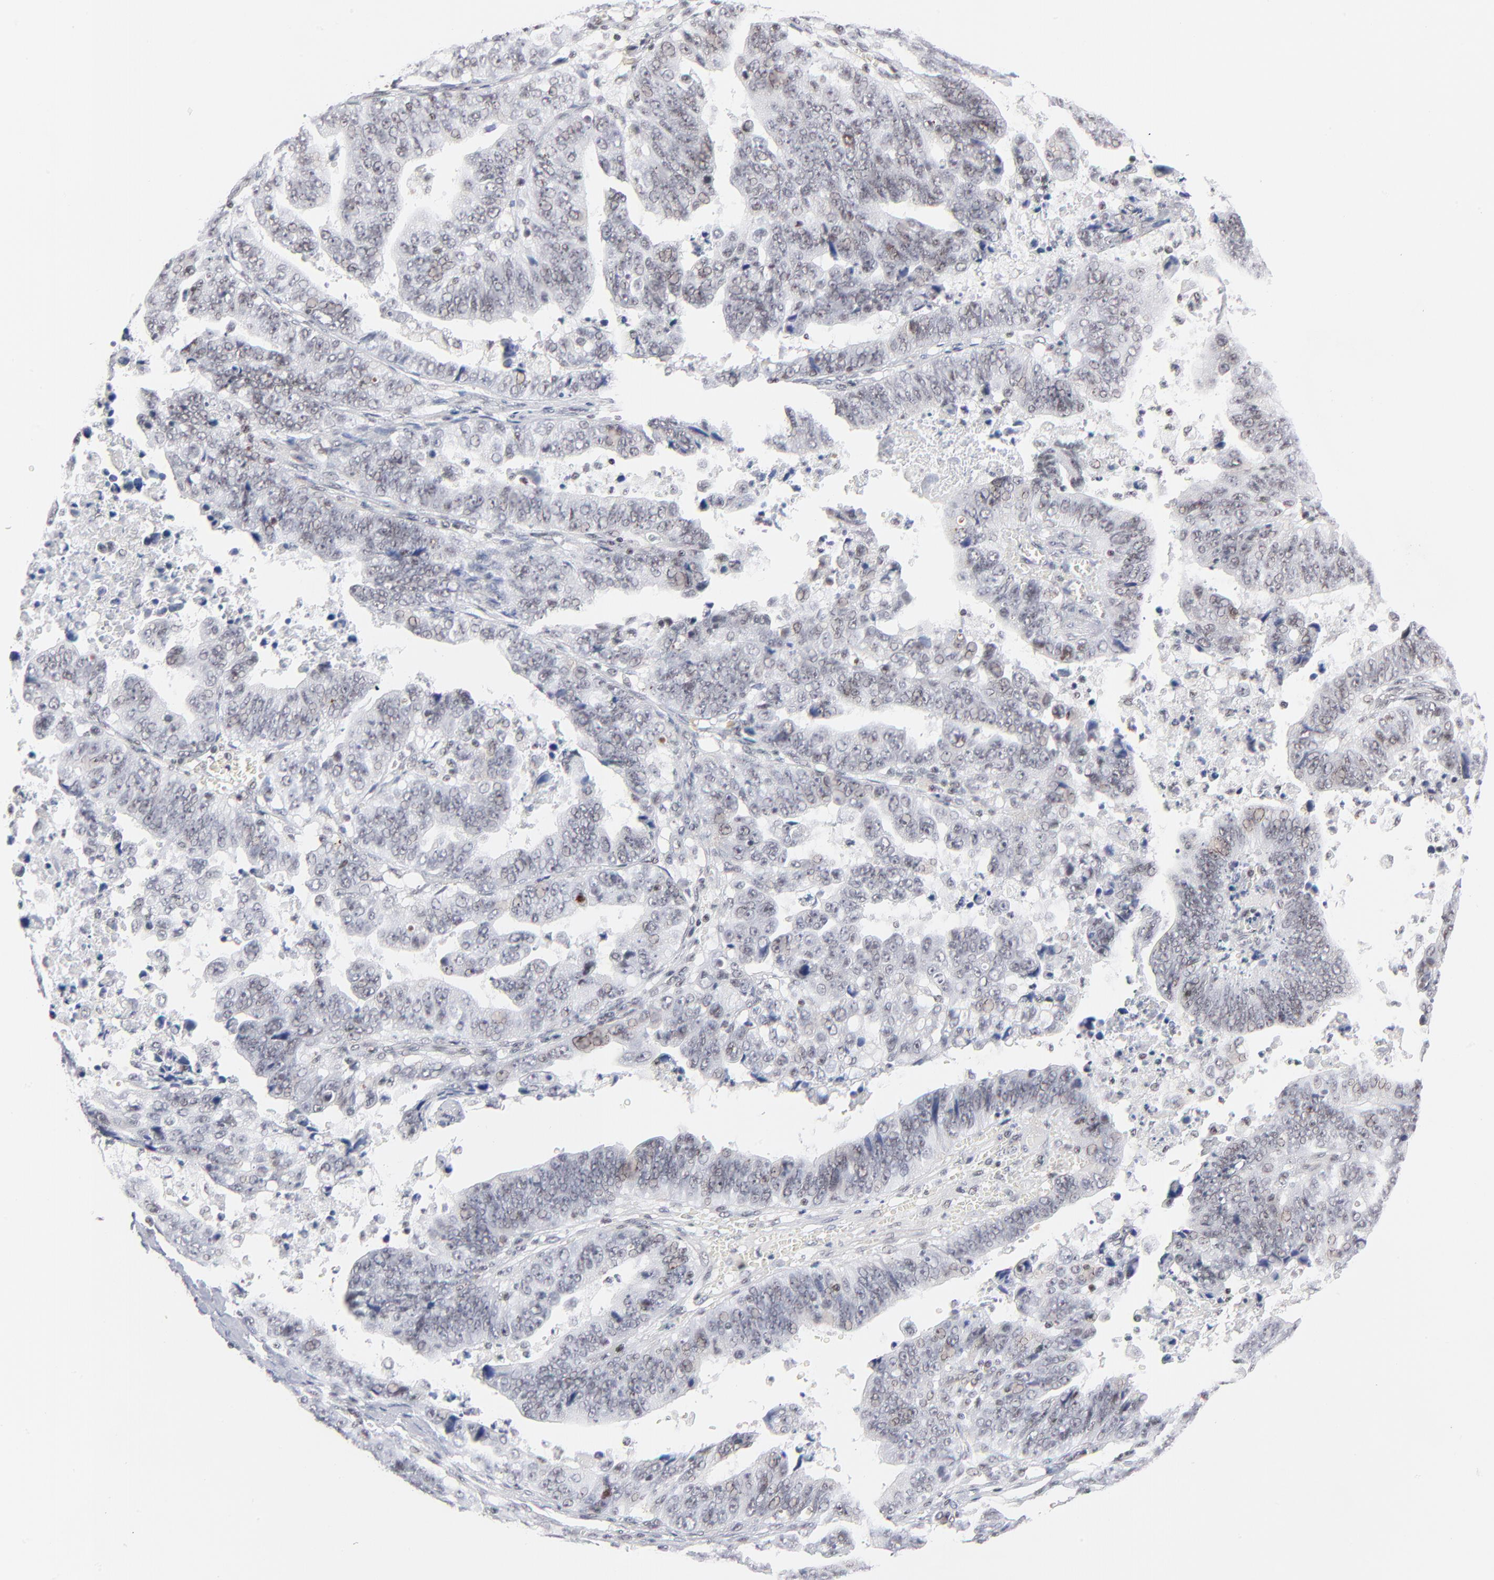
{"staining": {"intensity": "weak", "quantity": "<25%", "location": "nuclear"}, "tissue": "stomach cancer", "cell_type": "Tumor cells", "image_type": "cancer", "snomed": [{"axis": "morphology", "description": "Adenocarcinoma, NOS"}, {"axis": "topography", "description": "Stomach, upper"}], "caption": "This is an immunohistochemistry (IHC) image of stomach adenocarcinoma. There is no expression in tumor cells.", "gene": "ZNF143", "patient": {"sex": "female", "age": 50}}